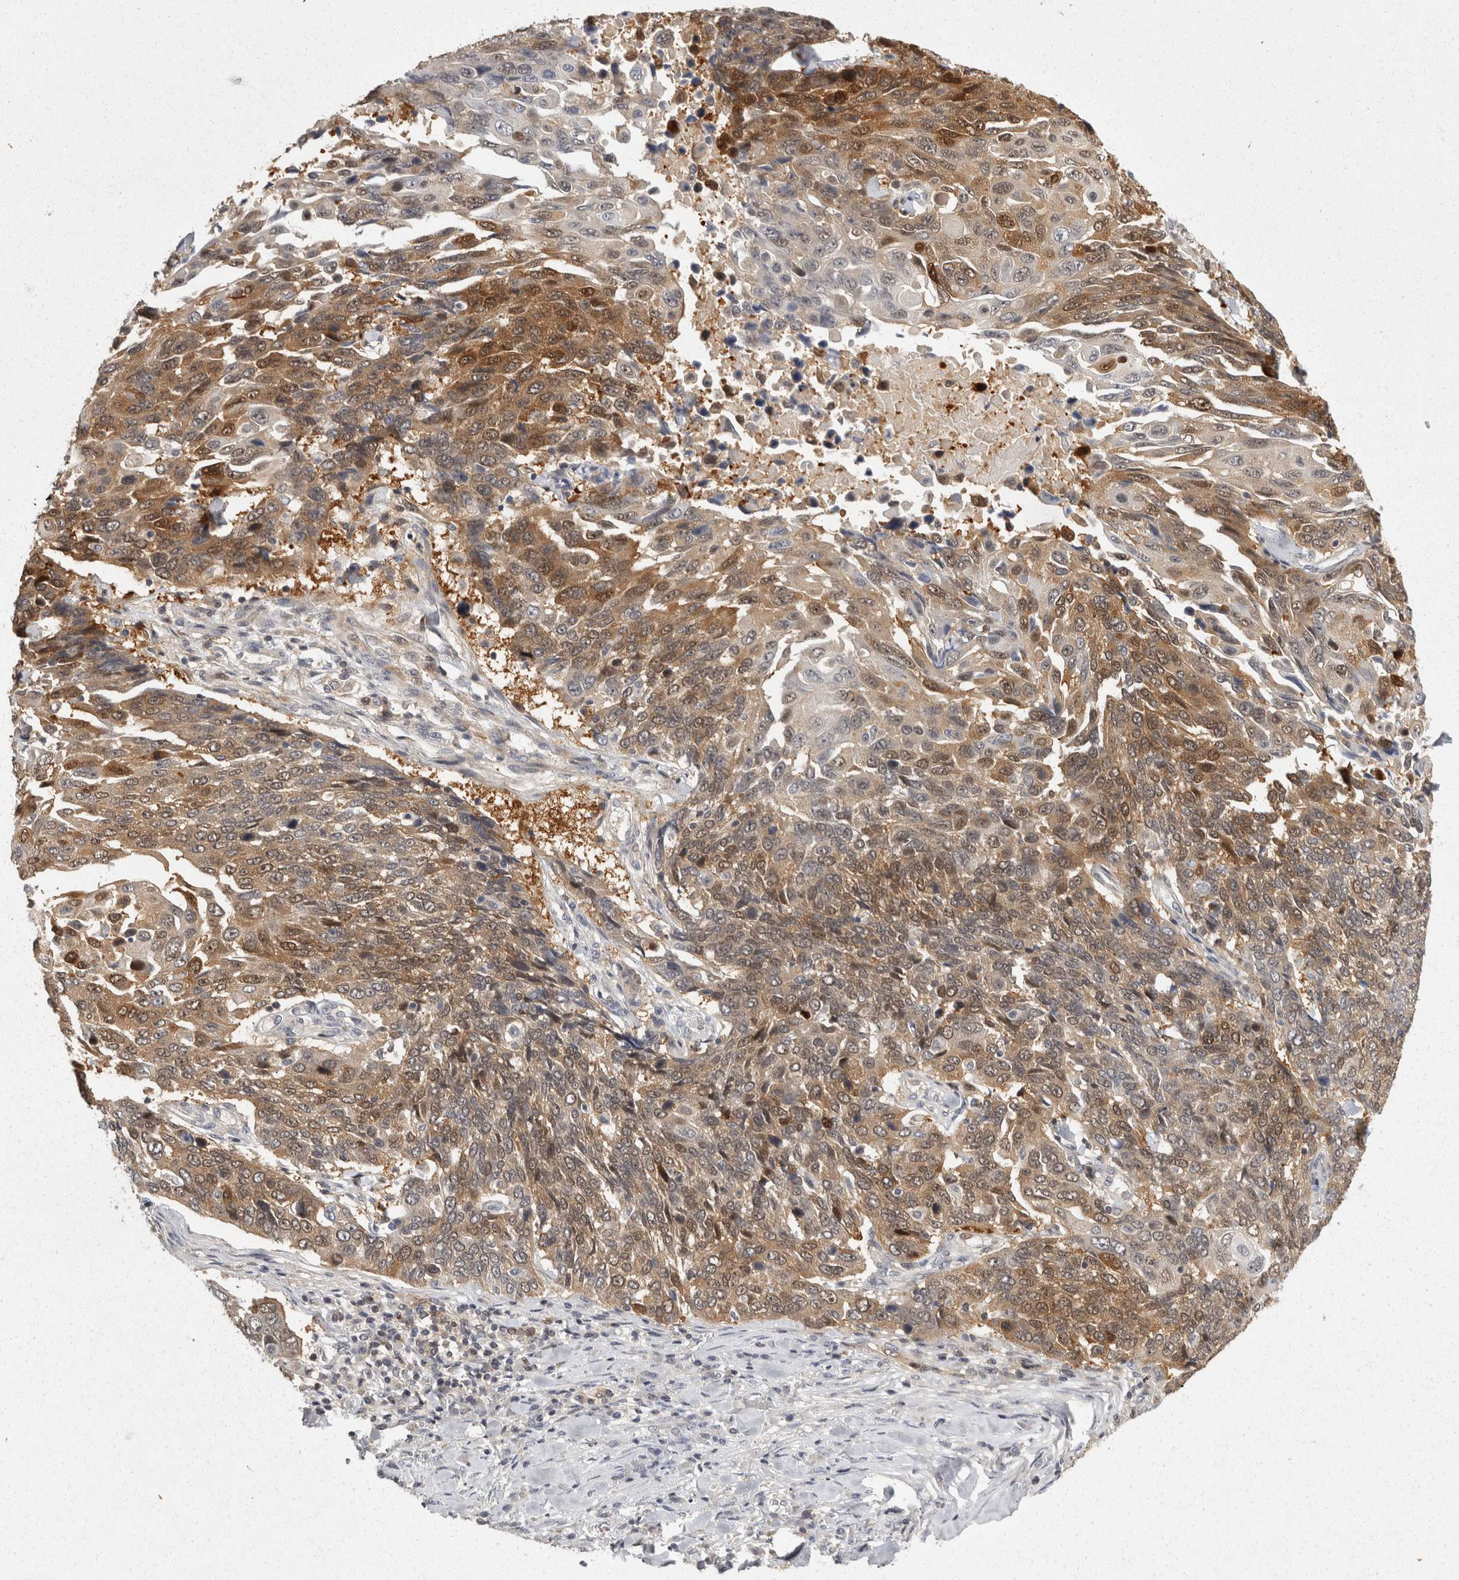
{"staining": {"intensity": "moderate", "quantity": "25%-75%", "location": "cytoplasmic/membranous,nuclear"}, "tissue": "lung cancer", "cell_type": "Tumor cells", "image_type": "cancer", "snomed": [{"axis": "morphology", "description": "Squamous cell carcinoma, NOS"}, {"axis": "topography", "description": "Lung"}], "caption": "The immunohistochemical stain highlights moderate cytoplasmic/membranous and nuclear staining in tumor cells of lung squamous cell carcinoma tissue. The staining was performed using DAB to visualize the protein expression in brown, while the nuclei were stained in blue with hematoxylin (Magnification: 20x).", "gene": "ACAT2", "patient": {"sex": "male", "age": 66}}